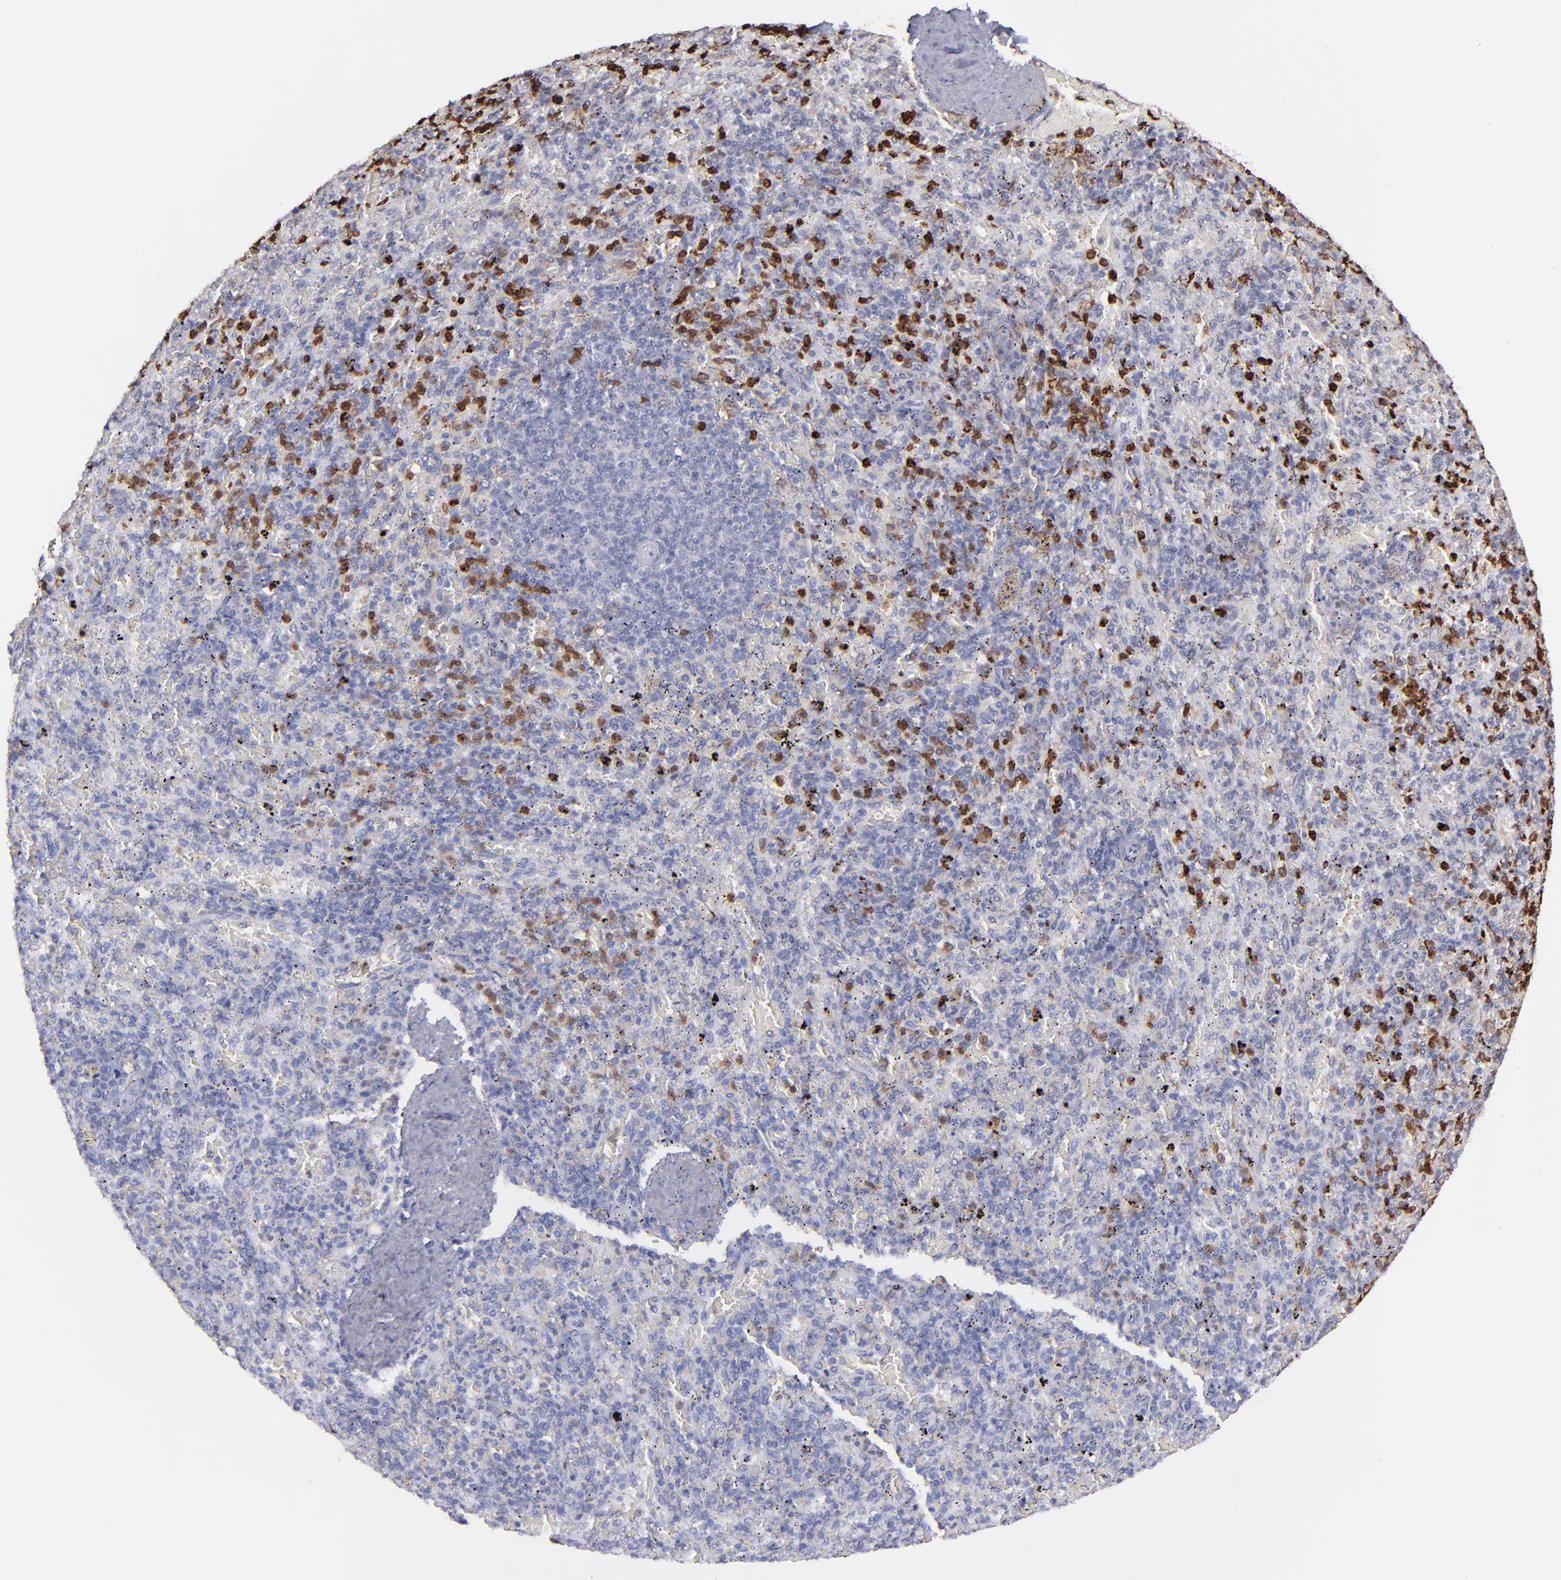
{"staining": {"intensity": "strong", "quantity": ">75%", "location": "cytoplasmic/membranous"}, "tissue": "spleen", "cell_type": "Cells in red pulp", "image_type": "normal", "snomed": [{"axis": "morphology", "description": "Normal tissue, NOS"}, {"axis": "topography", "description": "Spleen"}], "caption": "Immunohistochemical staining of normal spleen shows strong cytoplasmic/membranous protein positivity in about >75% of cells in red pulp. The protein is shown in brown color, while the nuclei are stained blue.", "gene": "NCF2", "patient": {"sex": "female", "age": 43}}